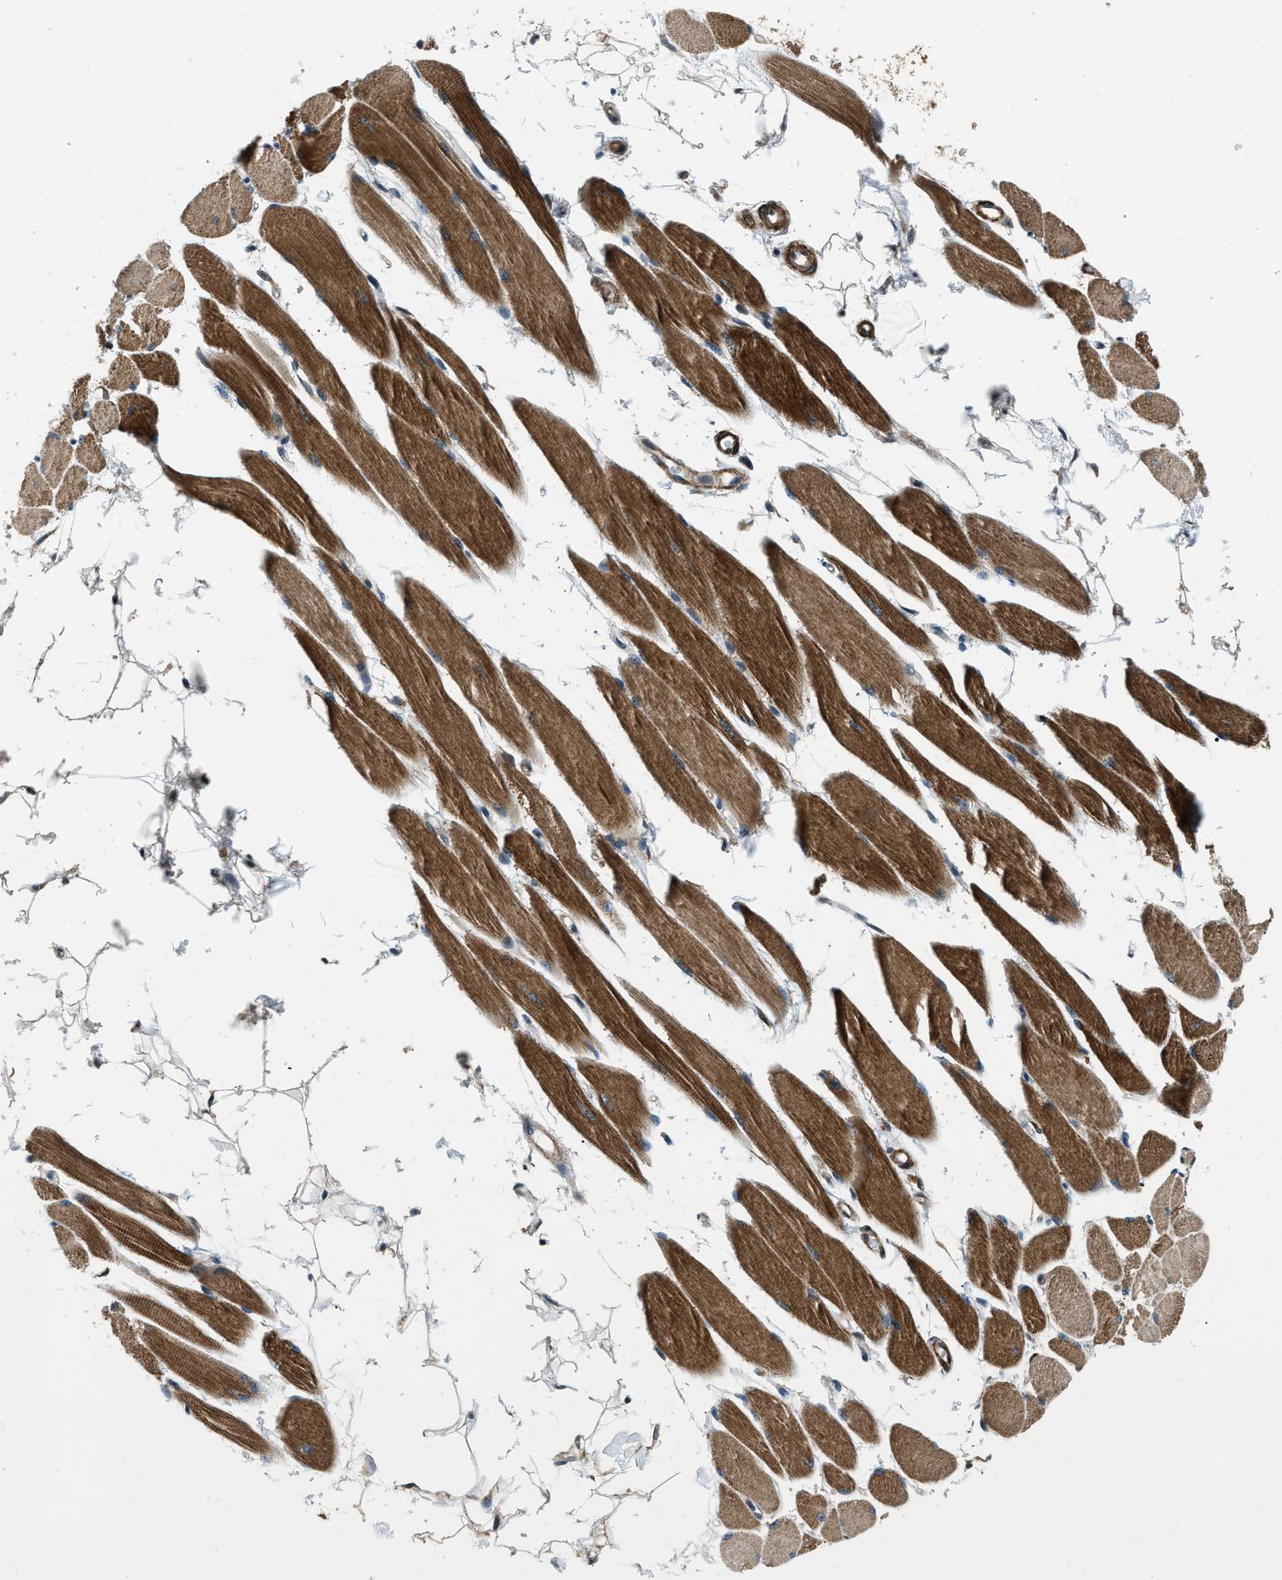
{"staining": {"intensity": "moderate", "quantity": ">75%", "location": "cytoplasmic/membranous"}, "tissue": "skeletal muscle", "cell_type": "Myocytes", "image_type": "normal", "snomed": [{"axis": "morphology", "description": "Normal tissue, NOS"}, {"axis": "topography", "description": "Skeletal muscle"}, {"axis": "topography", "description": "Peripheral nerve tissue"}], "caption": "Immunohistochemical staining of normal skeletal muscle demonstrates medium levels of moderate cytoplasmic/membranous staining in approximately >75% of myocytes.", "gene": "NUDCD3", "patient": {"sex": "female", "age": 84}}